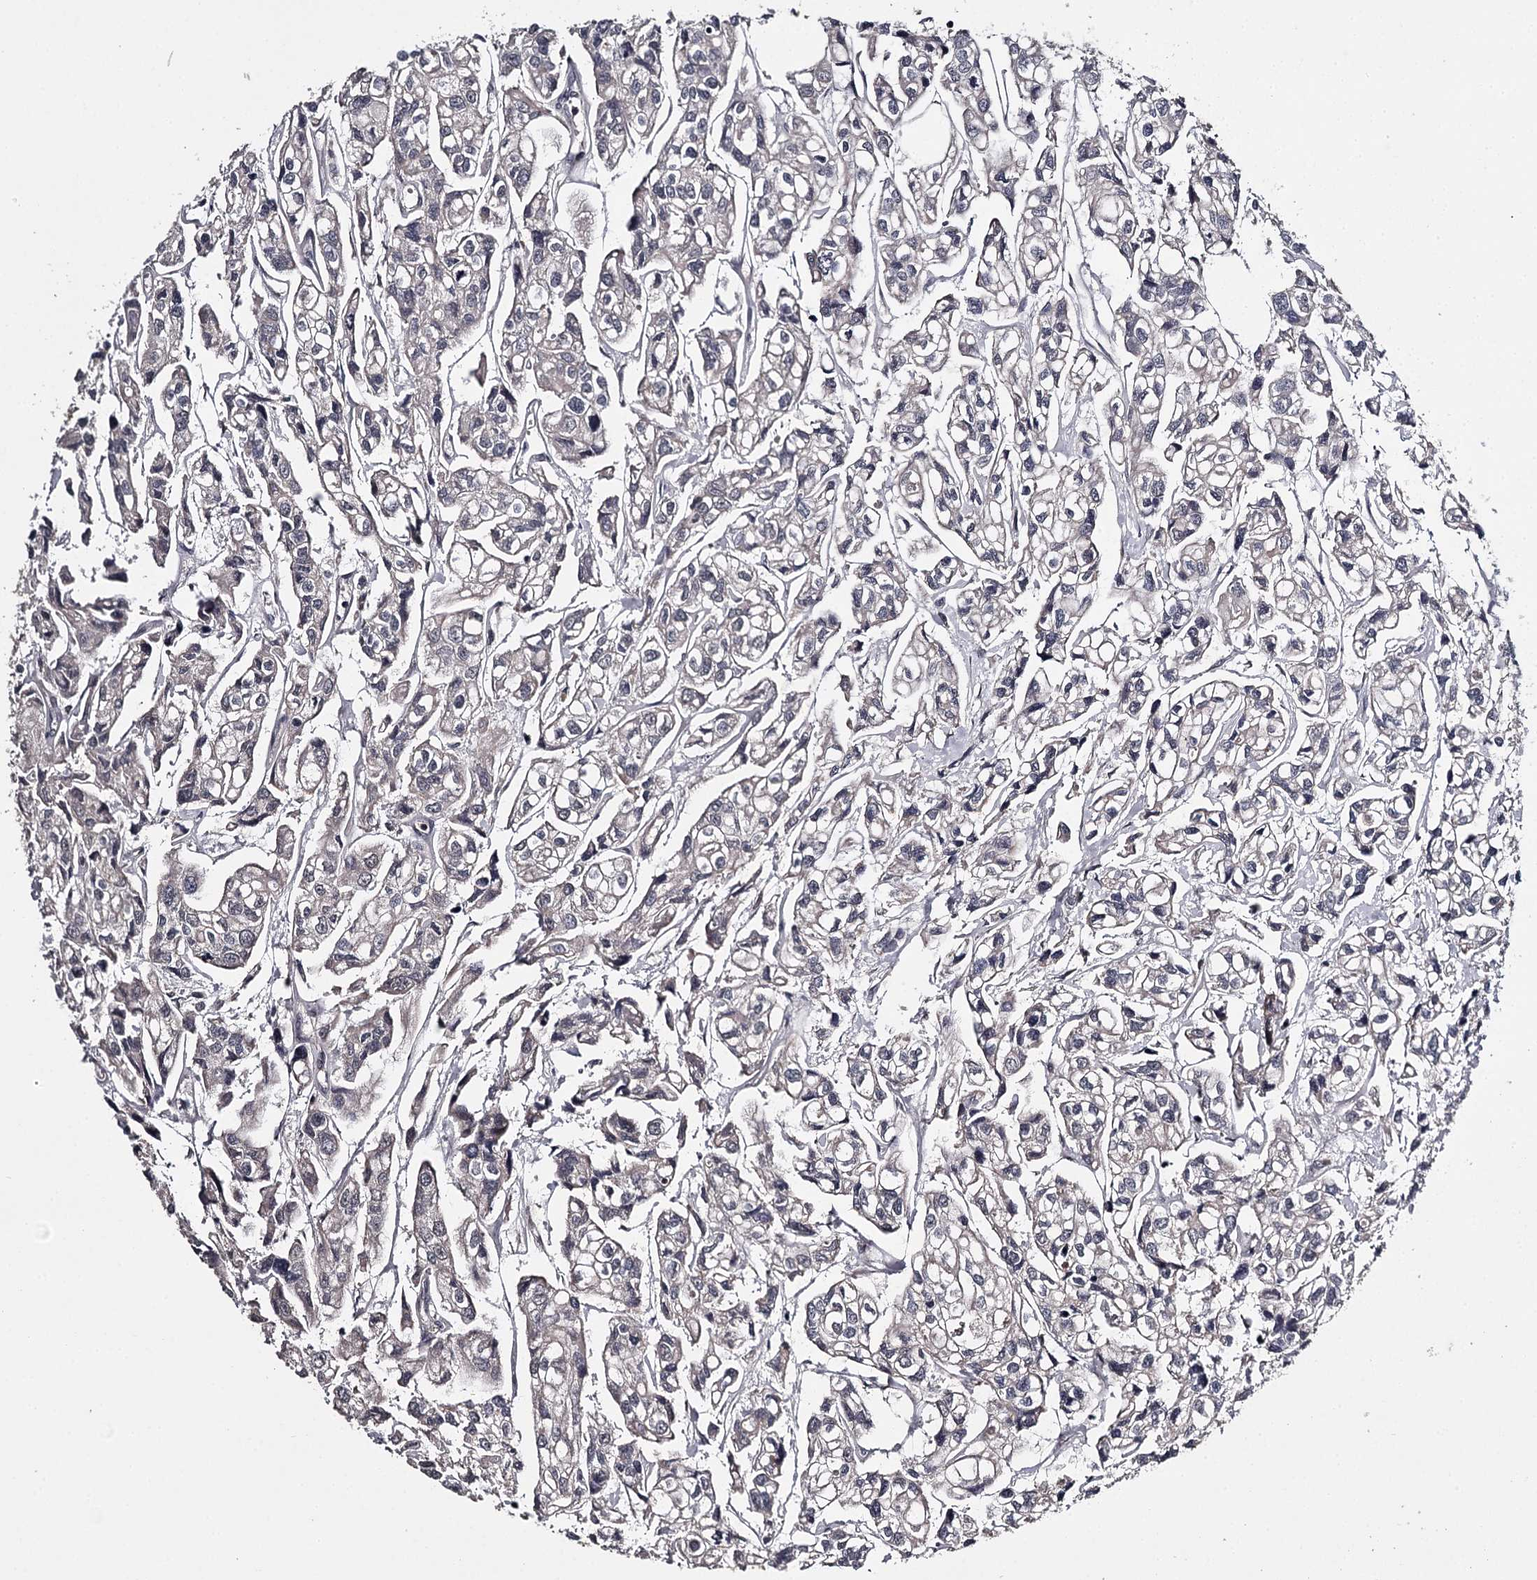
{"staining": {"intensity": "negative", "quantity": "none", "location": "none"}, "tissue": "urothelial cancer", "cell_type": "Tumor cells", "image_type": "cancer", "snomed": [{"axis": "morphology", "description": "Urothelial carcinoma, High grade"}, {"axis": "topography", "description": "Urinary bladder"}], "caption": "Tumor cells are negative for protein expression in human urothelial carcinoma (high-grade). Nuclei are stained in blue.", "gene": "CWF19L2", "patient": {"sex": "male", "age": 67}}